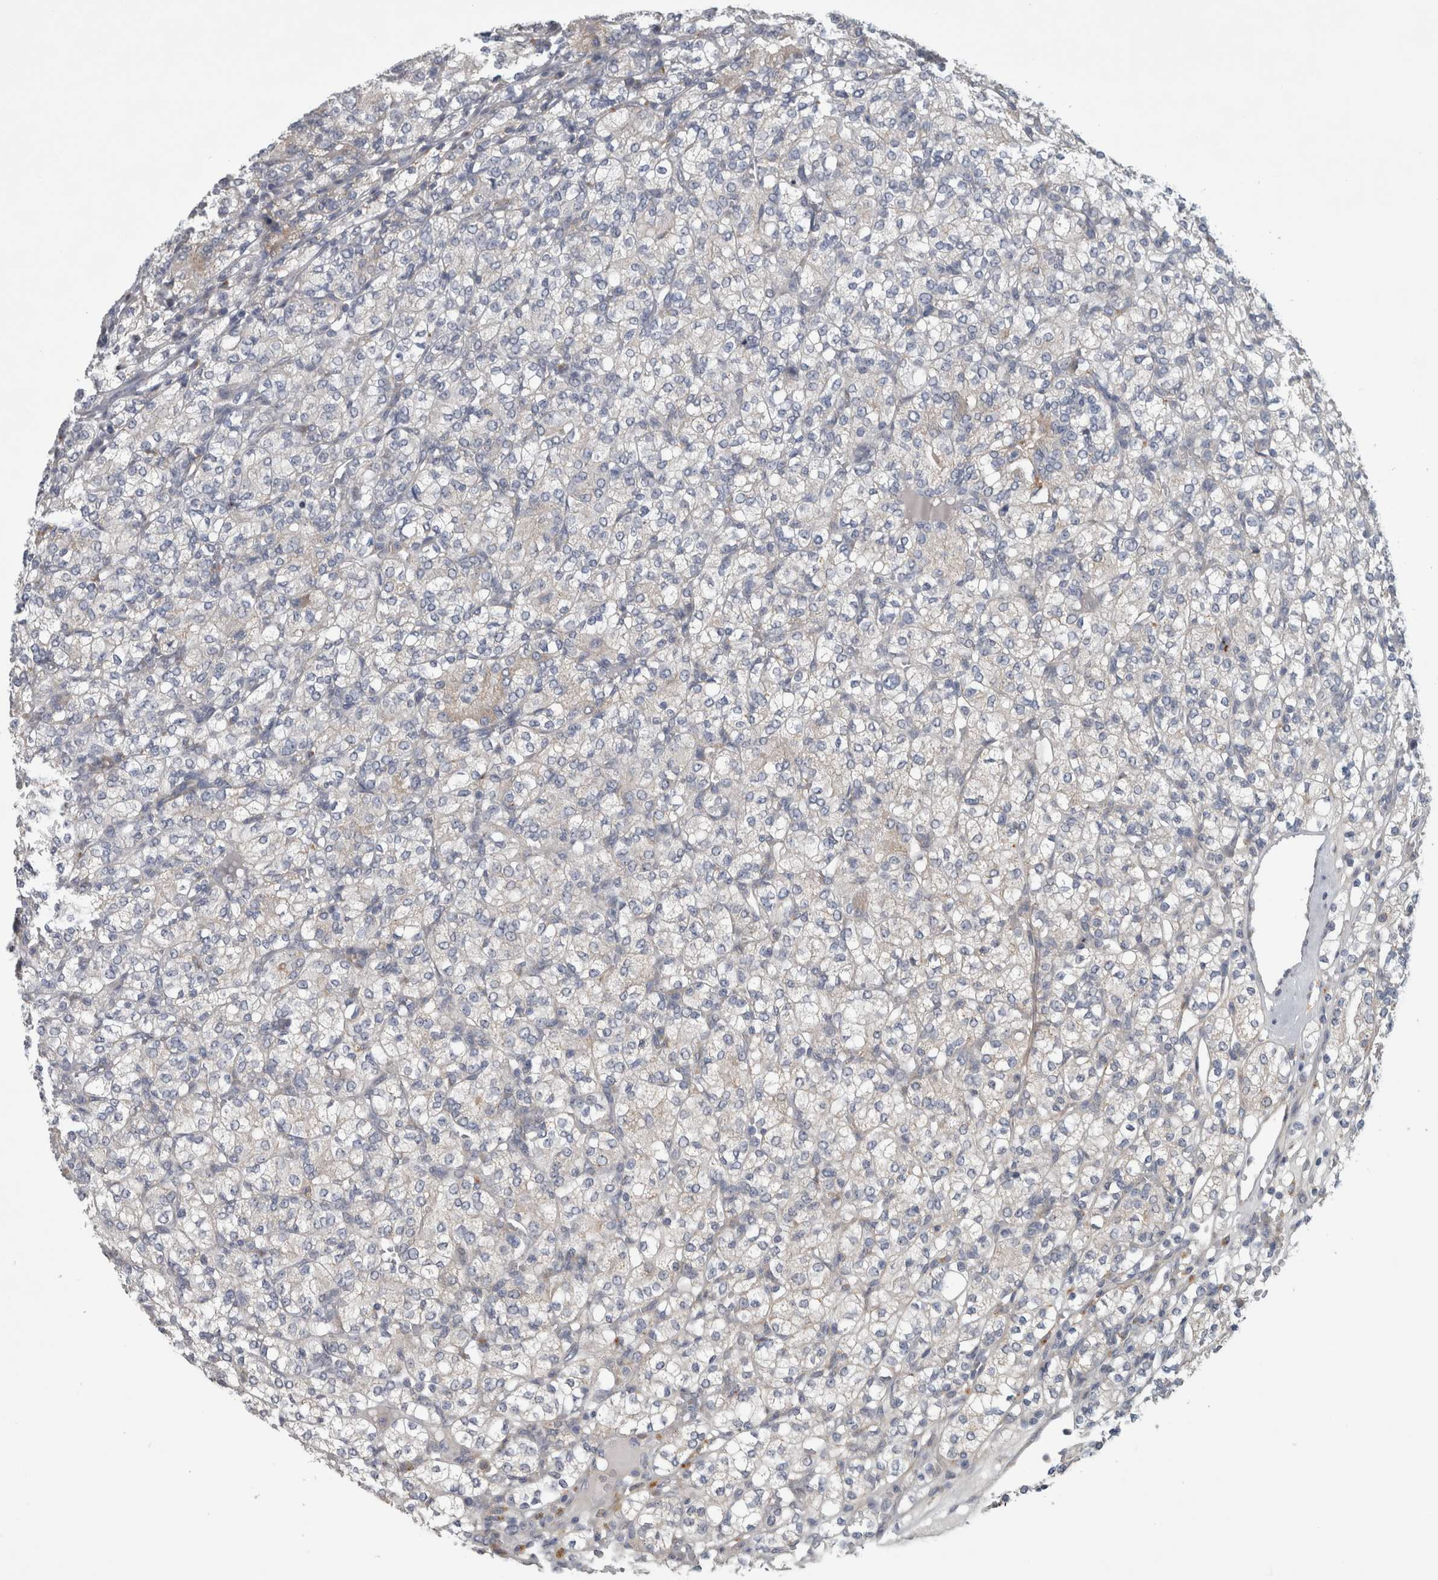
{"staining": {"intensity": "negative", "quantity": "none", "location": "none"}, "tissue": "renal cancer", "cell_type": "Tumor cells", "image_type": "cancer", "snomed": [{"axis": "morphology", "description": "Adenocarcinoma, NOS"}, {"axis": "topography", "description": "Kidney"}], "caption": "Renal cancer (adenocarcinoma) stained for a protein using immunohistochemistry reveals no expression tumor cells.", "gene": "ATXN2", "patient": {"sex": "male", "age": 77}}